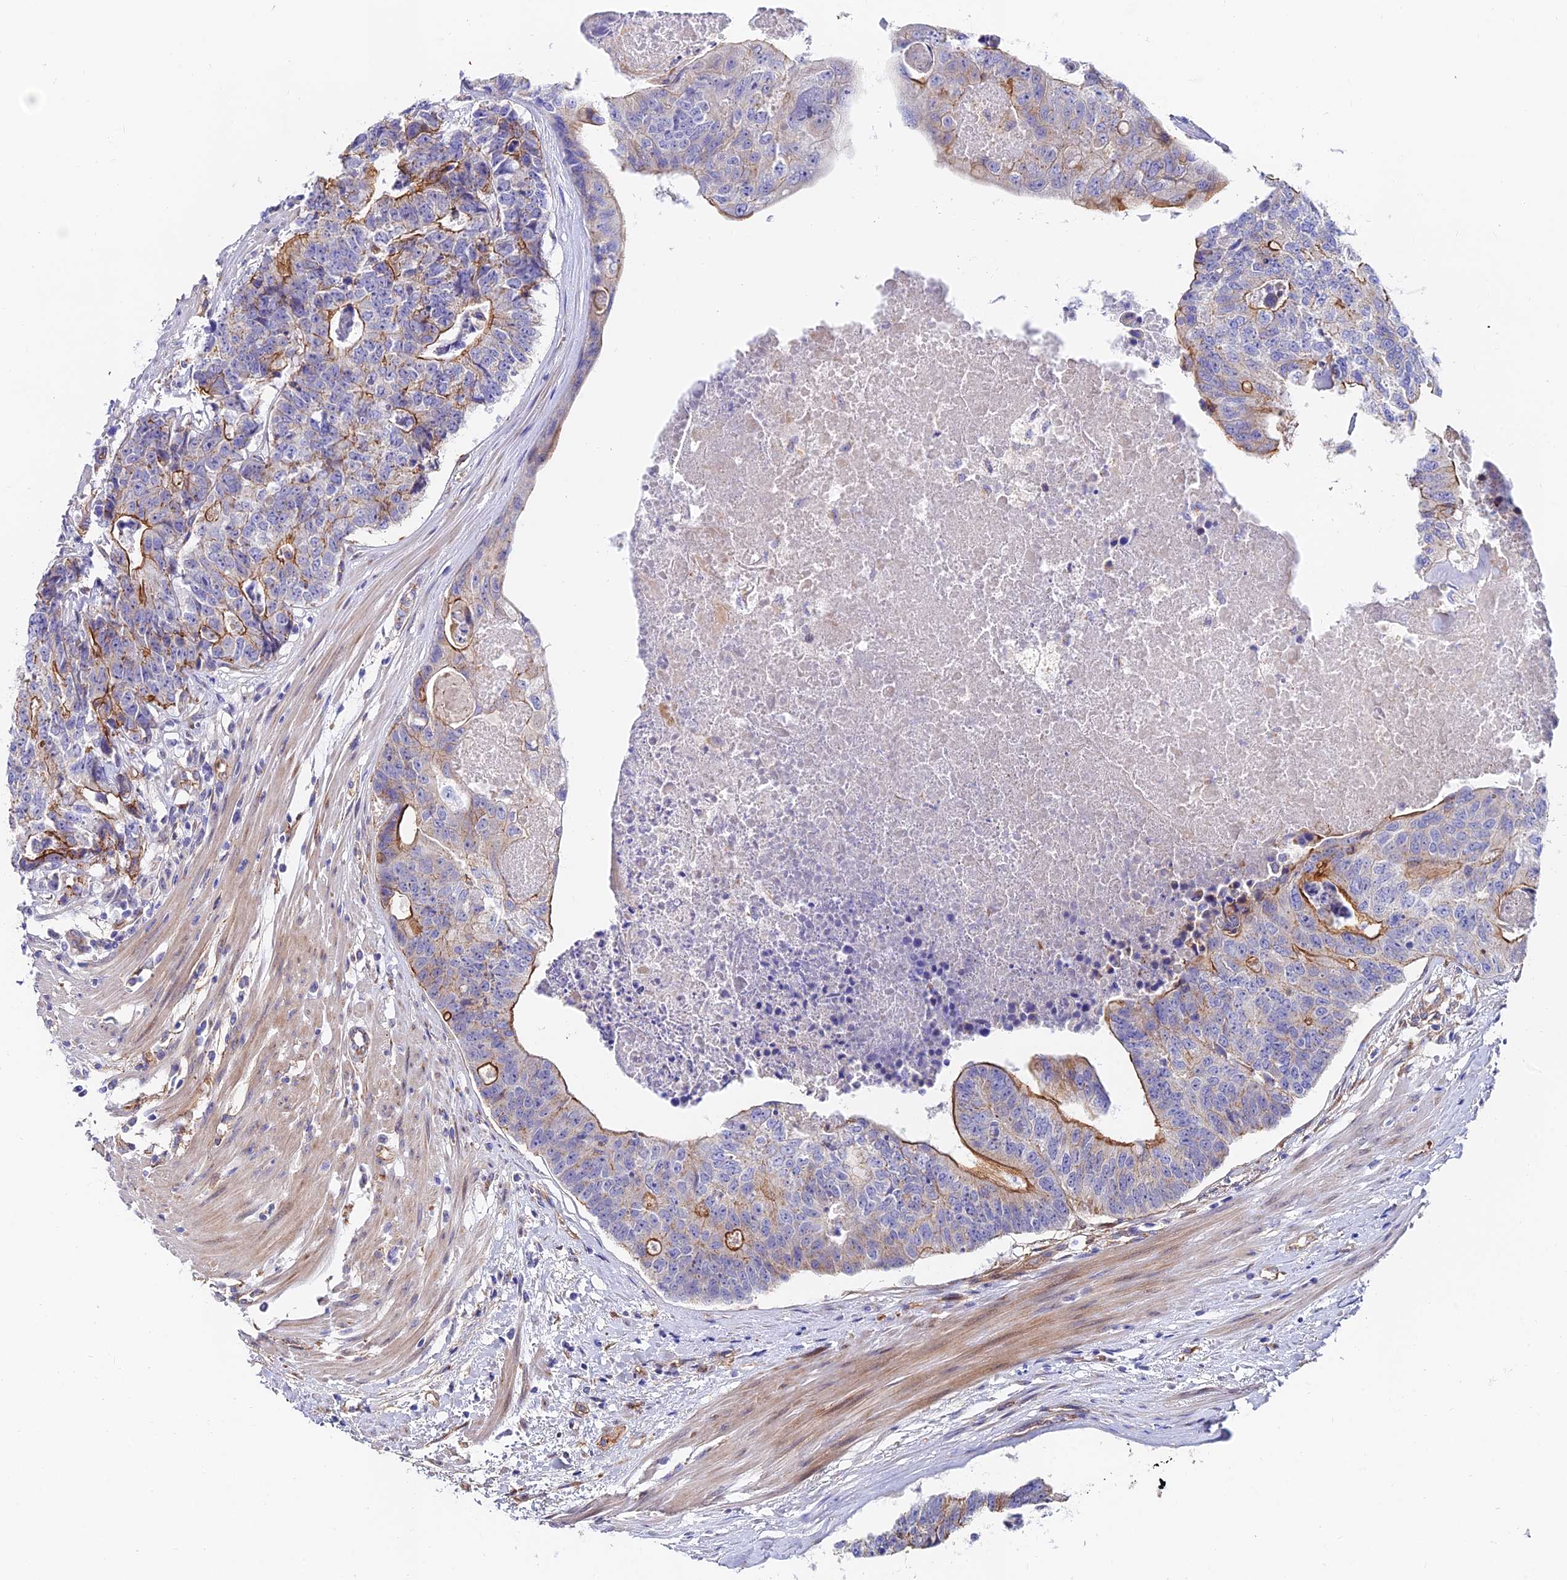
{"staining": {"intensity": "moderate", "quantity": "25%-75%", "location": "cytoplasmic/membranous"}, "tissue": "colorectal cancer", "cell_type": "Tumor cells", "image_type": "cancer", "snomed": [{"axis": "morphology", "description": "Adenocarcinoma, NOS"}, {"axis": "topography", "description": "Colon"}], "caption": "Brown immunohistochemical staining in human colorectal cancer (adenocarcinoma) reveals moderate cytoplasmic/membranous expression in approximately 25%-75% of tumor cells. Ihc stains the protein in brown and the nuclei are stained blue.", "gene": "ADGRF3", "patient": {"sex": "female", "age": 67}}